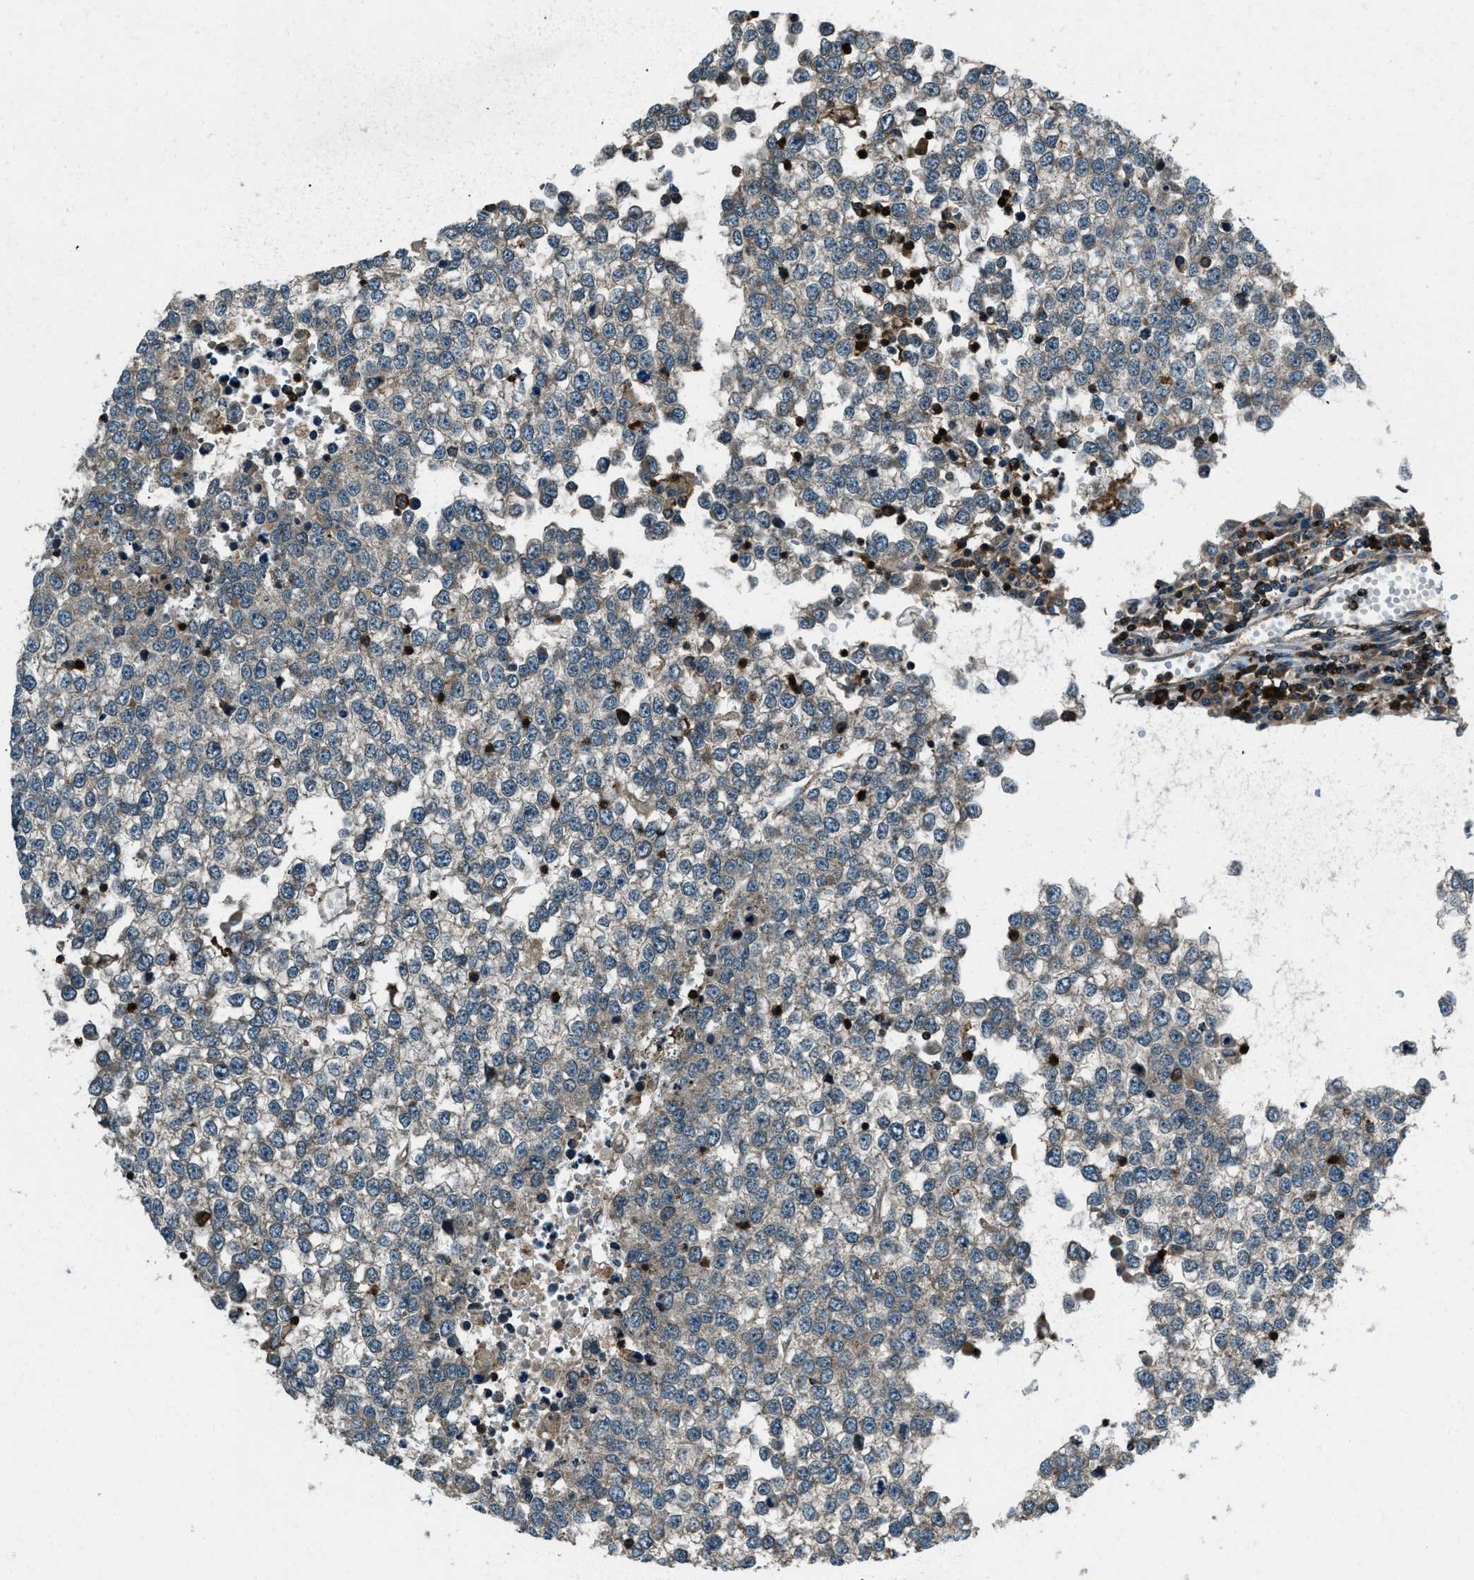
{"staining": {"intensity": "moderate", "quantity": "25%-75%", "location": "cytoplasmic/membranous"}, "tissue": "testis cancer", "cell_type": "Tumor cells", "image_type": "cancer", "snomed": [{"axis": "morphology", "description": "Seminoma, NOS"}, {"axis": "topography", "description": "Testis"}], "caption": "The immunohistochemical stain highlights moderate cytoplasmic/membranous expression in tumor cells of testis cancer (seminoma) tissue.", "gene": "SNX30", "patient": {"sex": "male", "age": 65}}